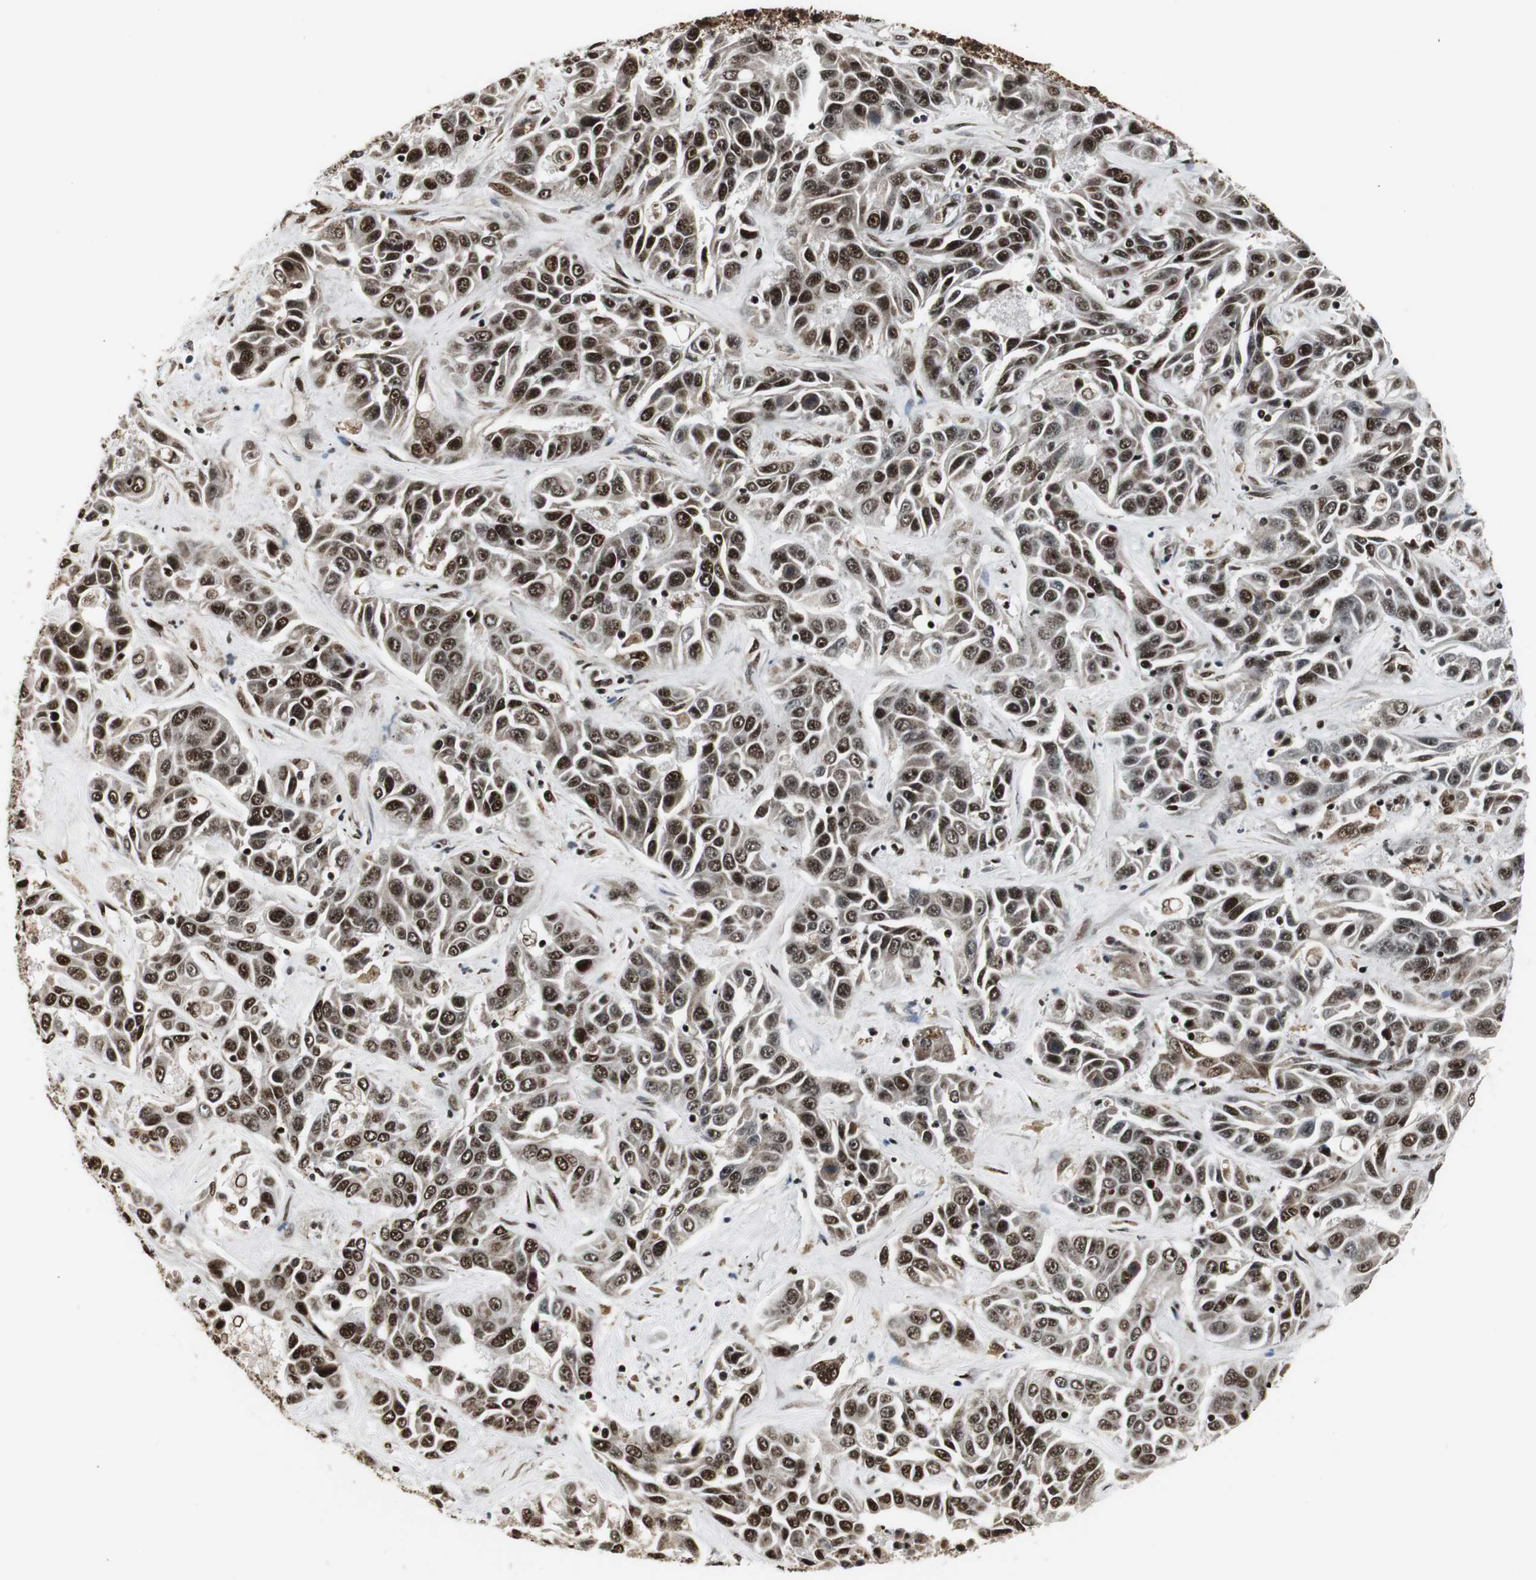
{"staining": {"intensity": "strong", "quantity": ">75%", "location": "cytoplasmic/membranous,nuclear"}, "tissue": "liver cancer", "cell_type": "Tumor cells", "image_type": "cancer", "snomed": [{"axis": "morphology", "description": "Cholangiocarcinoma"}, {"axis": "topography", "description": "Liver"}], "caption": "A histopathology image showing strong cytoplasmic/membranous and nuclear positivity in about >75% of tumor cells in liver cholangiocarcinoma, as visualized by brown immunohistochemical staining.", "gene": "PARN", "patient": {"sex": "female", "age": 52}}